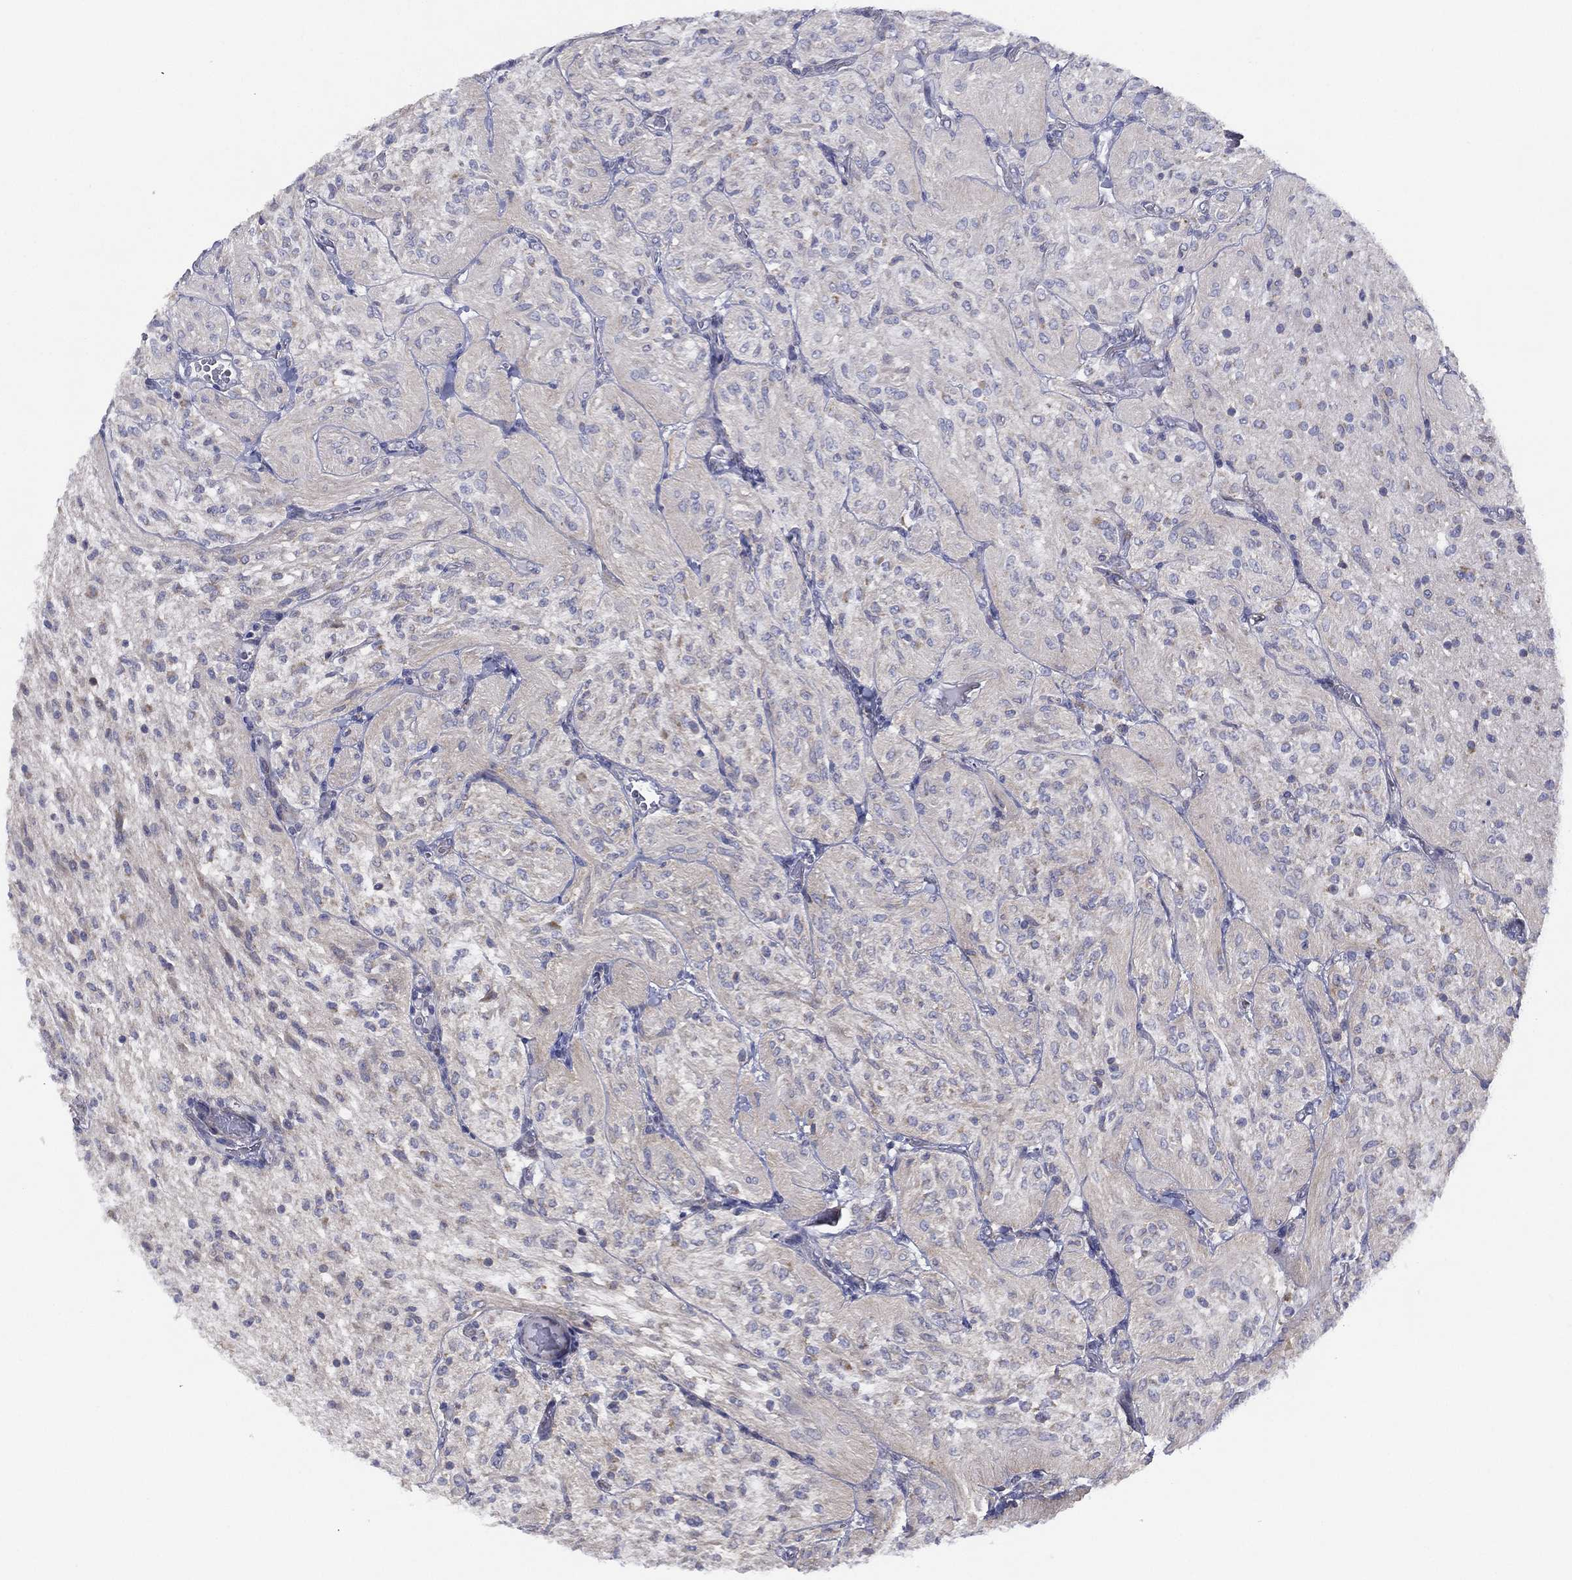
{"staining": {"intensity": "weak", "quantity": "<25%", "location": "cytoplasmic/membranous"}, "tissue": "glioma", "cell_type": "Tumor cells", "image_type": "cancer", "snomed": [{"axis": "morphology", "description": "Glioma, malignant, Low grade"}, {"axis": "topography", "description": "Brain"}], "caption": "High magnification brightfield microscopy of glioma stained with DAB (3,3'-diaminobenzidine) (brown) and counterstained with hematoxylin (blue): tumor cells show no significant expression. Nuclei are stained in blue.", "gene": "ZNF223", "patient": {"sex": "male", "age": 3}}